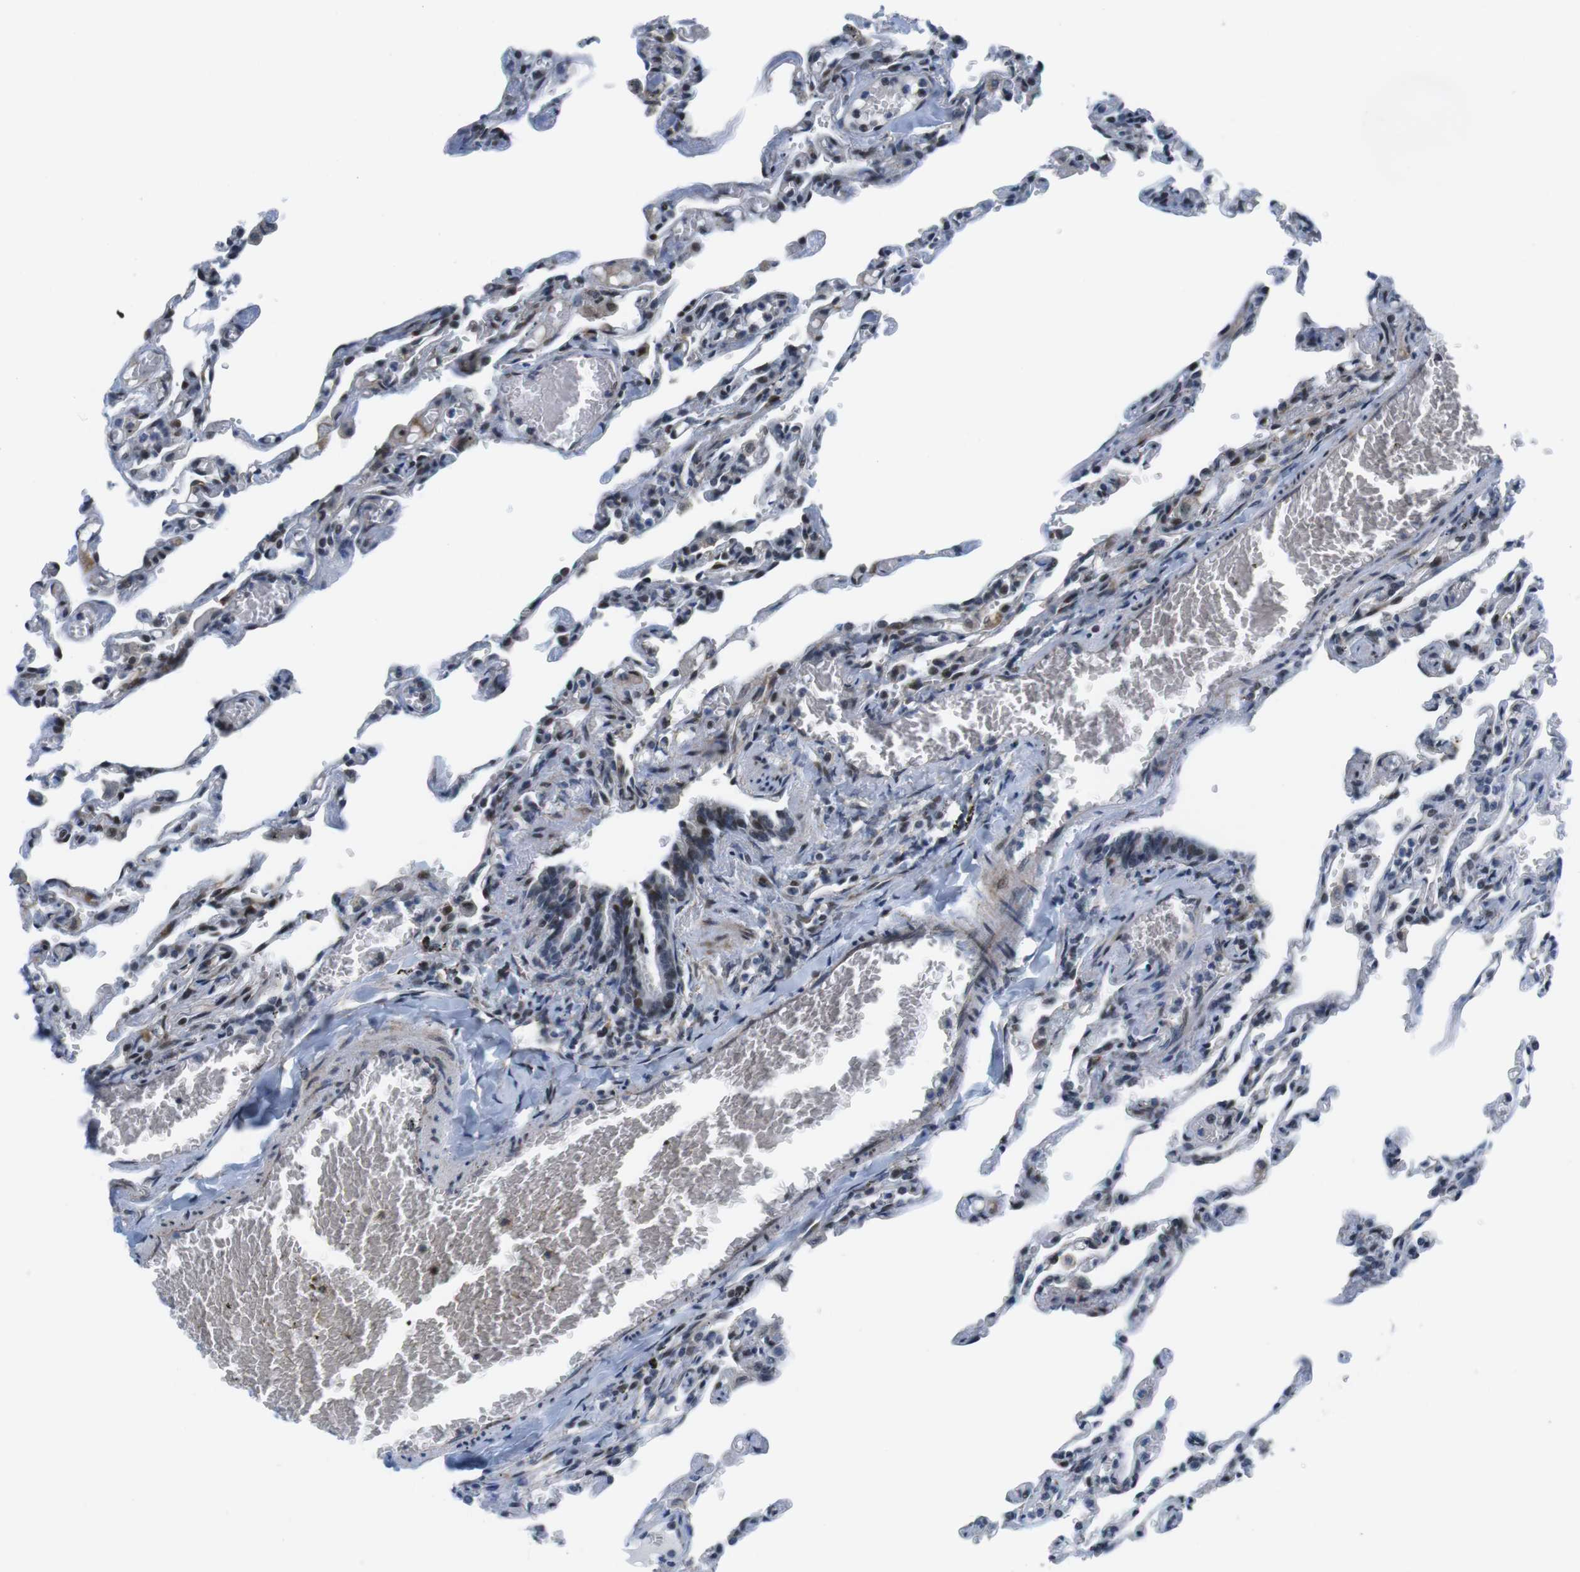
{"staining": {"intensity": "strong", "quantity": "25%-75%", "location": "nuclear"}, "tissue": "lung", "cell_type": "Alveolar cells", "image_type": "normal", "snomed": [{"axis": "morphology", "description": "Normal tissue, NOS"}, {"axis": "topography", "description": "Lung"}], "caption": "Immunohistochemical staining of normal human lung shows high levels of strong nuclear positivity in approximately 25%-75% of alveolar cells.", "gene": "MLH1", "patient": {"sex": "male", "age": 21}}